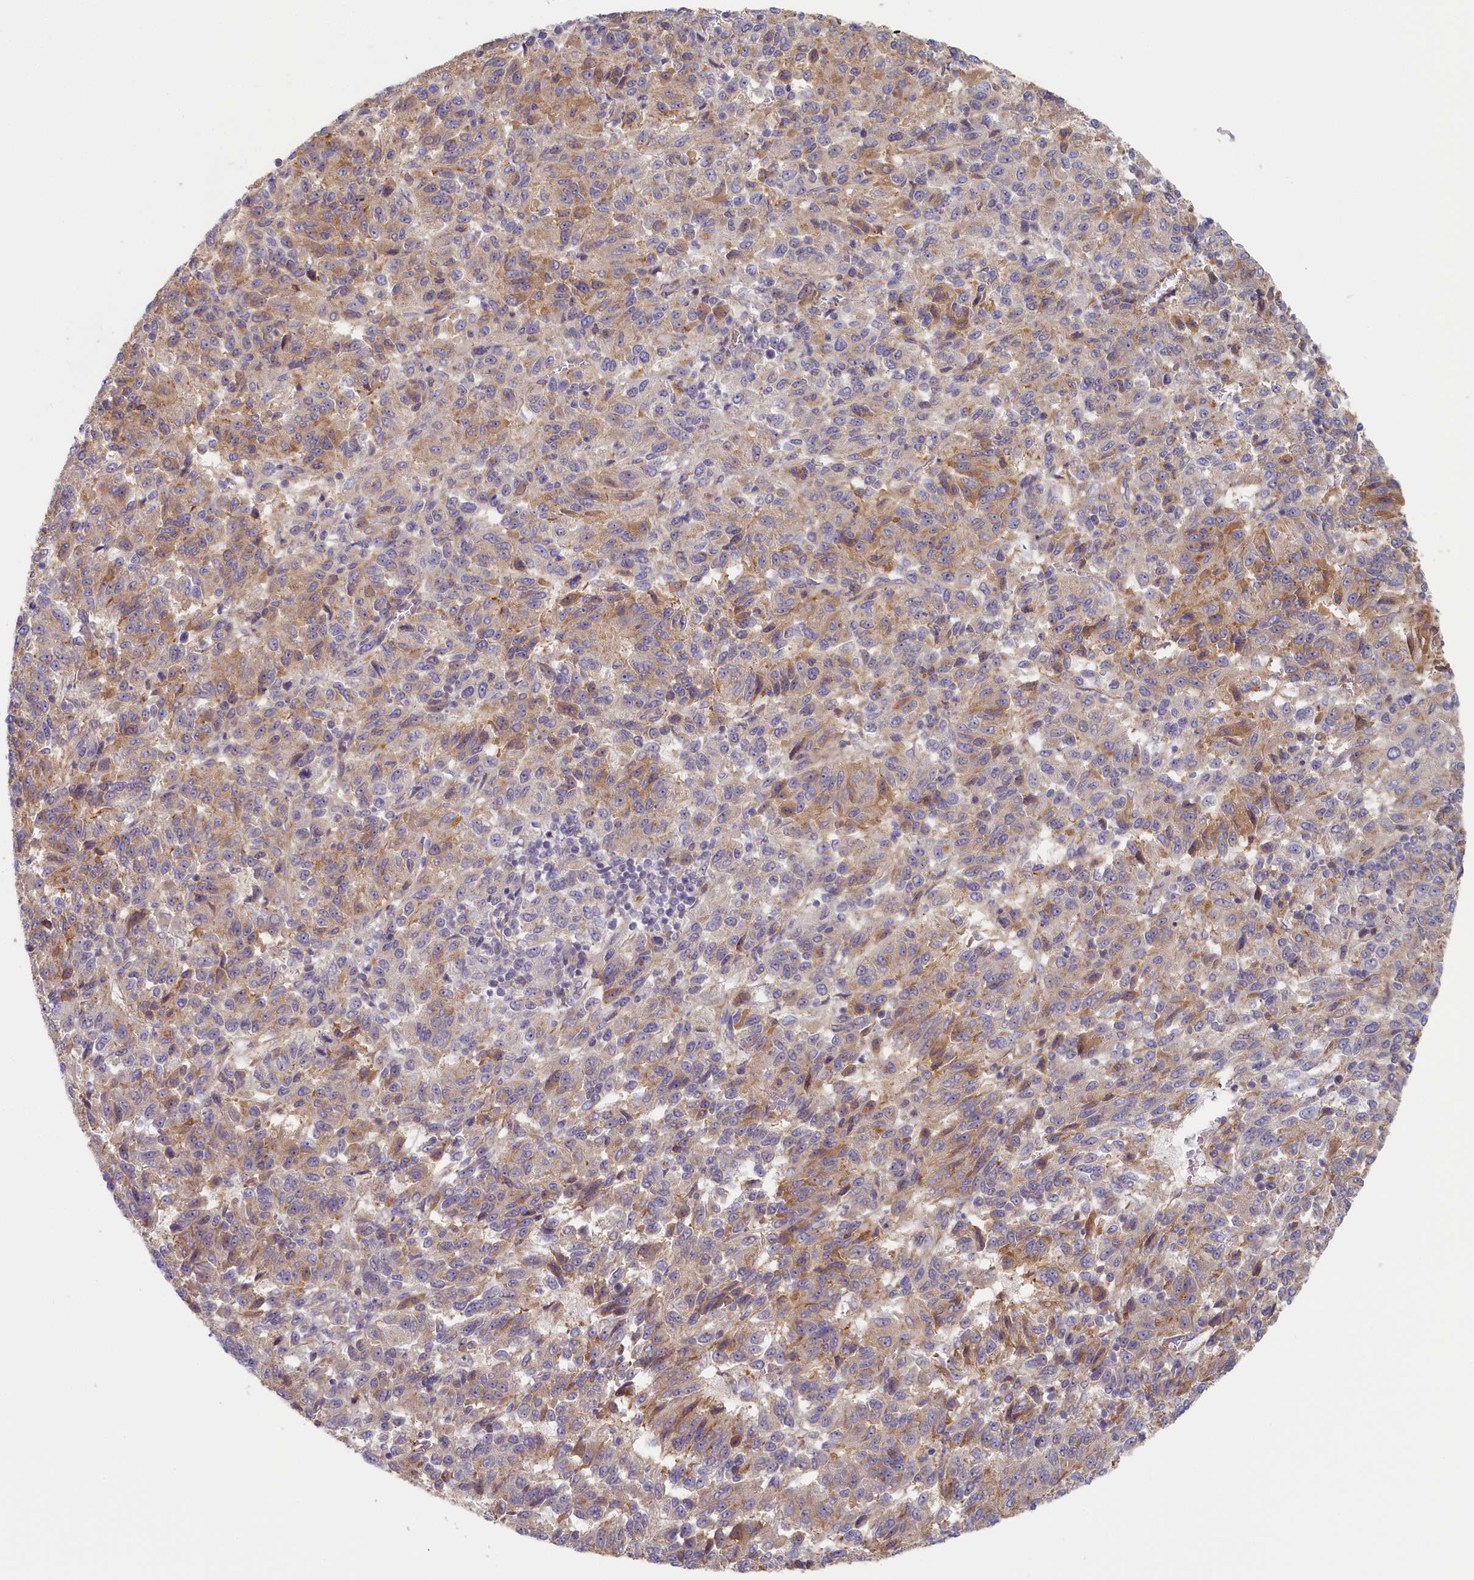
{"staining": {"intensity": "weak", "quantity": "25%-75%", "location": "cytoplasmic/membranous"}, "tissue": "melanoma", "cell_type": "Tumor cells", "image_type": "cancer", "snomed": [{"axis": "morphology", "description": "Malignant melanoma, Metastatic site"}, {"axis": "topography", "description": "Lung"}], "caption": "The immunohistochemical stain highlights weak cytoplasmic/membranous positivity in tumor cells of malignant melanoma (metastatic site) tissue.", "gene": "STX16", "patient": {"sex": "male", "age": 64}}